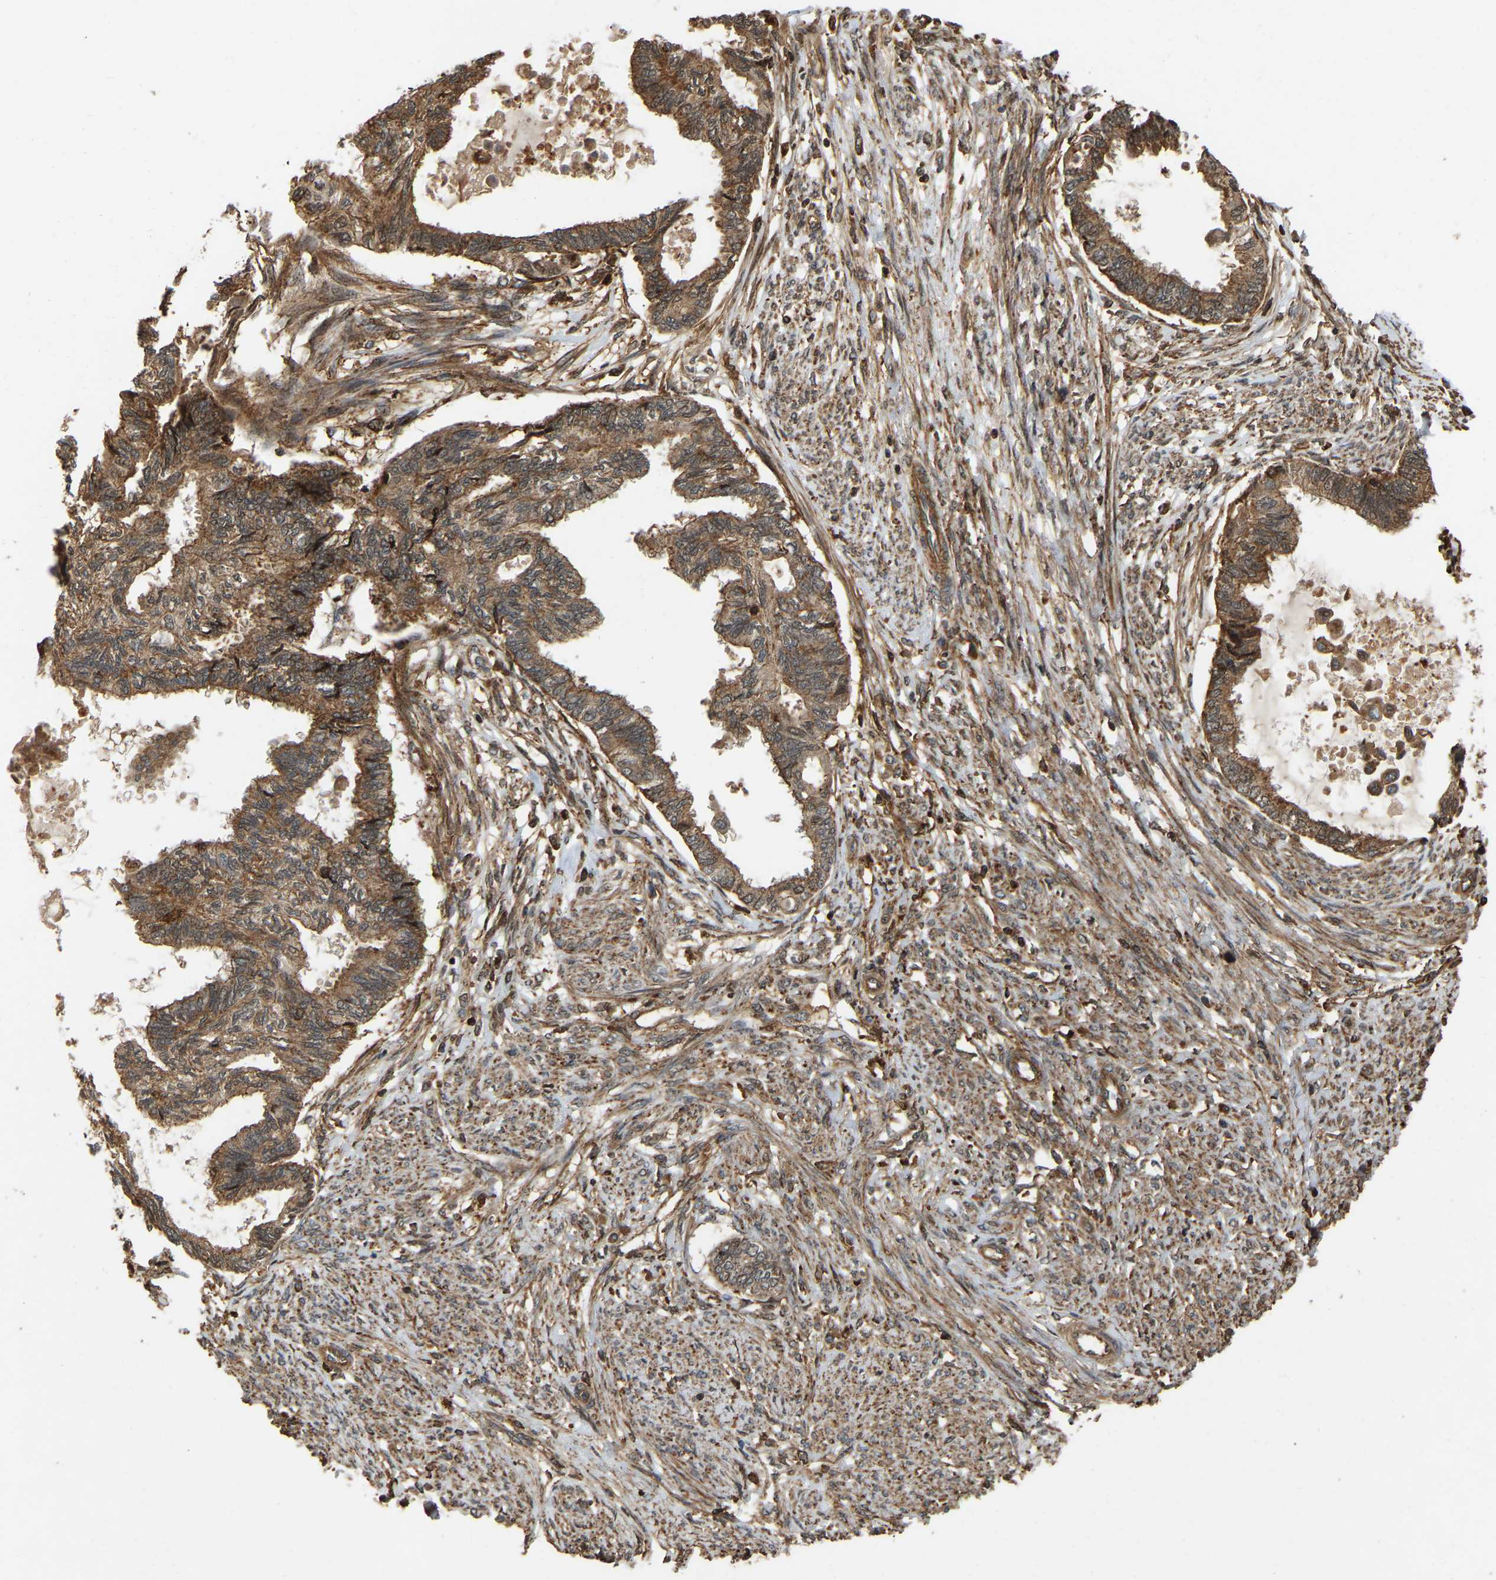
{"staining": {"intensity": "moderate", "quantity": ">75%", "location": "cytoplasmic/membranous"}, "tissue": "cervical cancer", "cell_type": "Tumor cells", "image_type": "cancer", "snomed": [{"axis": "morphology", "description": "Normal tissue, NOS"}, {"axis": "morphology", "description": "Adenocarcinoma, NOS"}, {"axis": "topography", "description": "Cervix"}, {"axis": "topography", "description": "Endometrium"}], "caption": "This photomicrograph shows IHC staining of human cervical adenocarcinoma, with medium moderate cytoplasmic/membranous expression in approximately >75% of tumor cells.", "gene": "SAMD9L", "patient": {"sex": "female", "age": 86}}